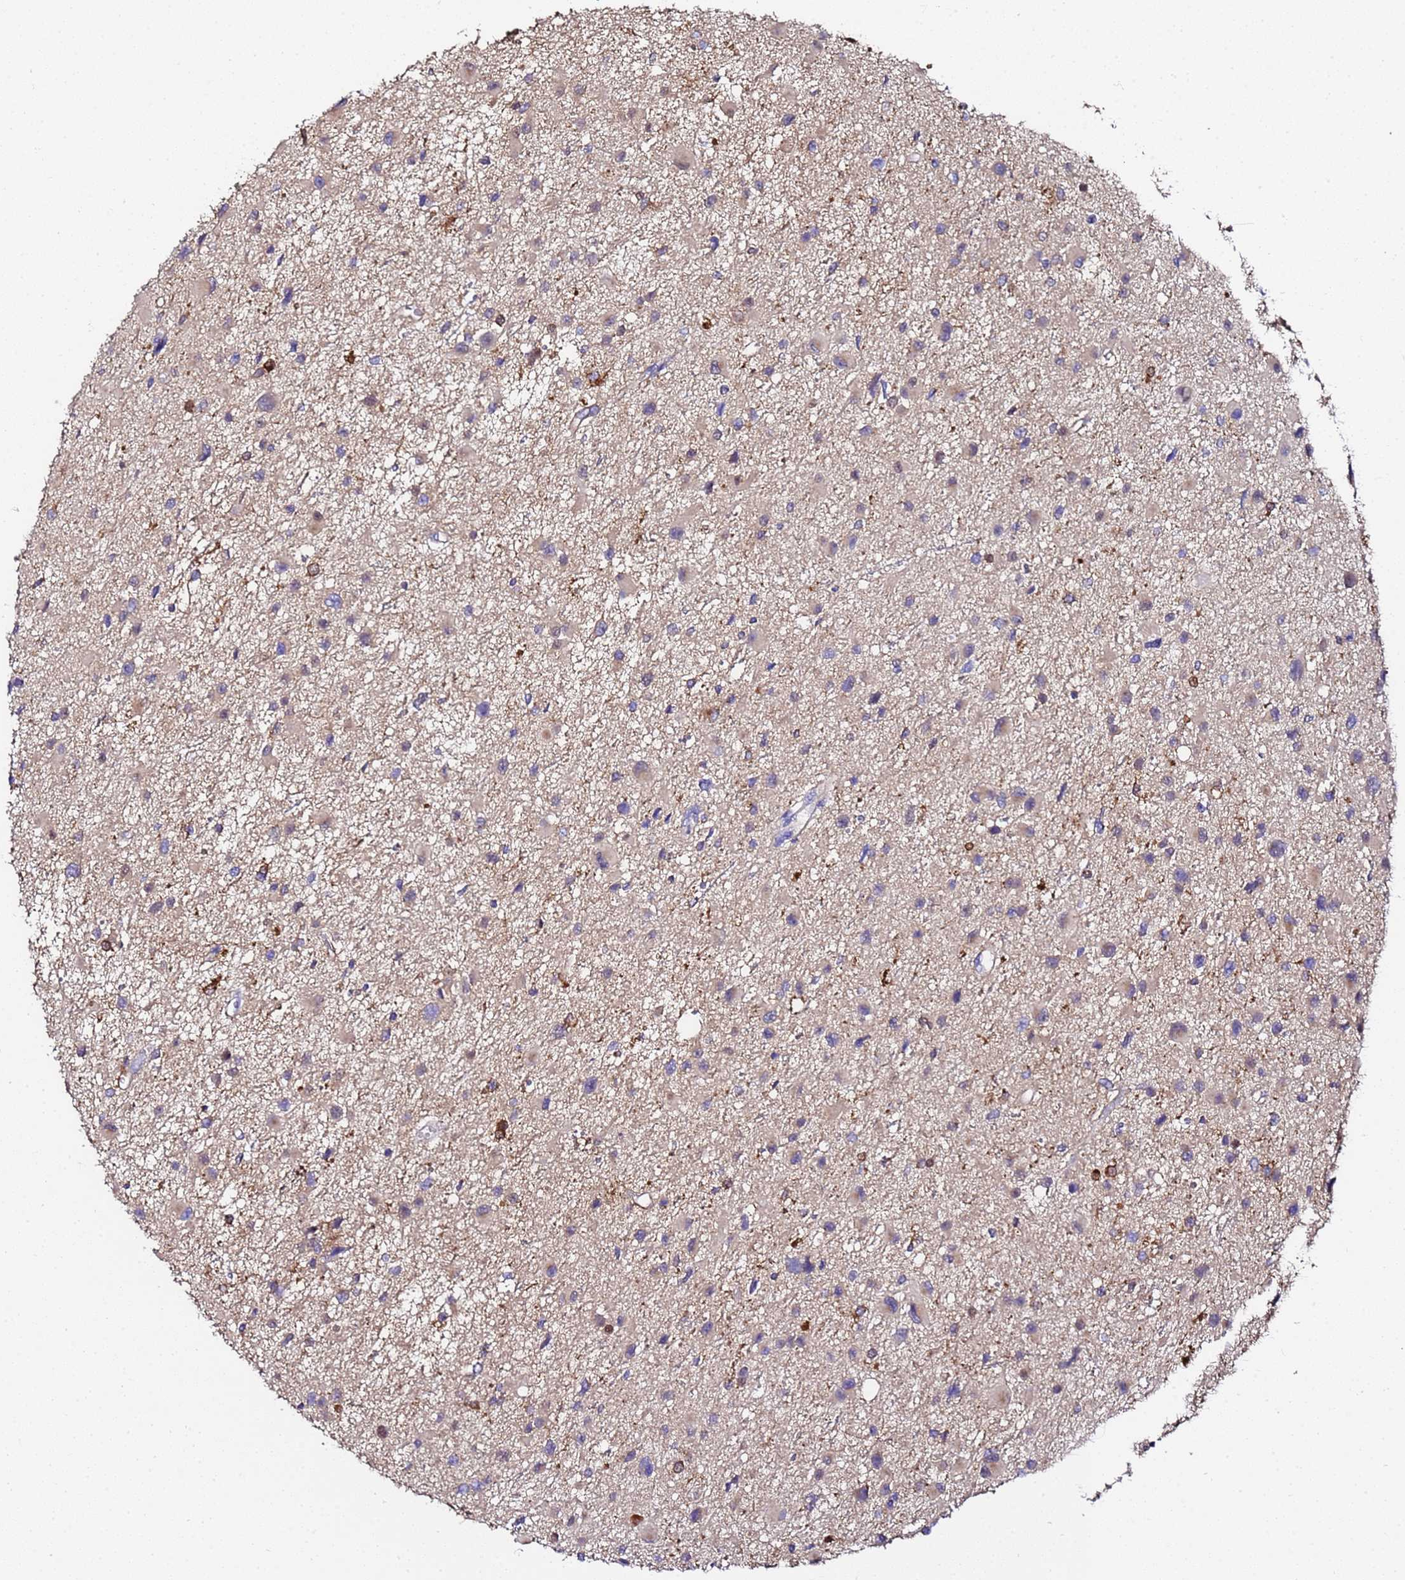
{"staining": {"intensity": "negative", "quantity": "none", "location": "none"}, "tissue": "glioma", "cell_type": "Tumor cells", "image_type": "cancer", "snomed": [{"axis": "morphology", "description": "Glioma, malignant, Low grade"}, {"axis": "topography", "description": "Brain"}], "caption": "Human malignant glioma (low-grade) stained for a protein using immunohistochemistry (IHC) shows no positivity in tumor cells.", "gene": "FTL", "patient": {"sex": "female", "age": 32}}